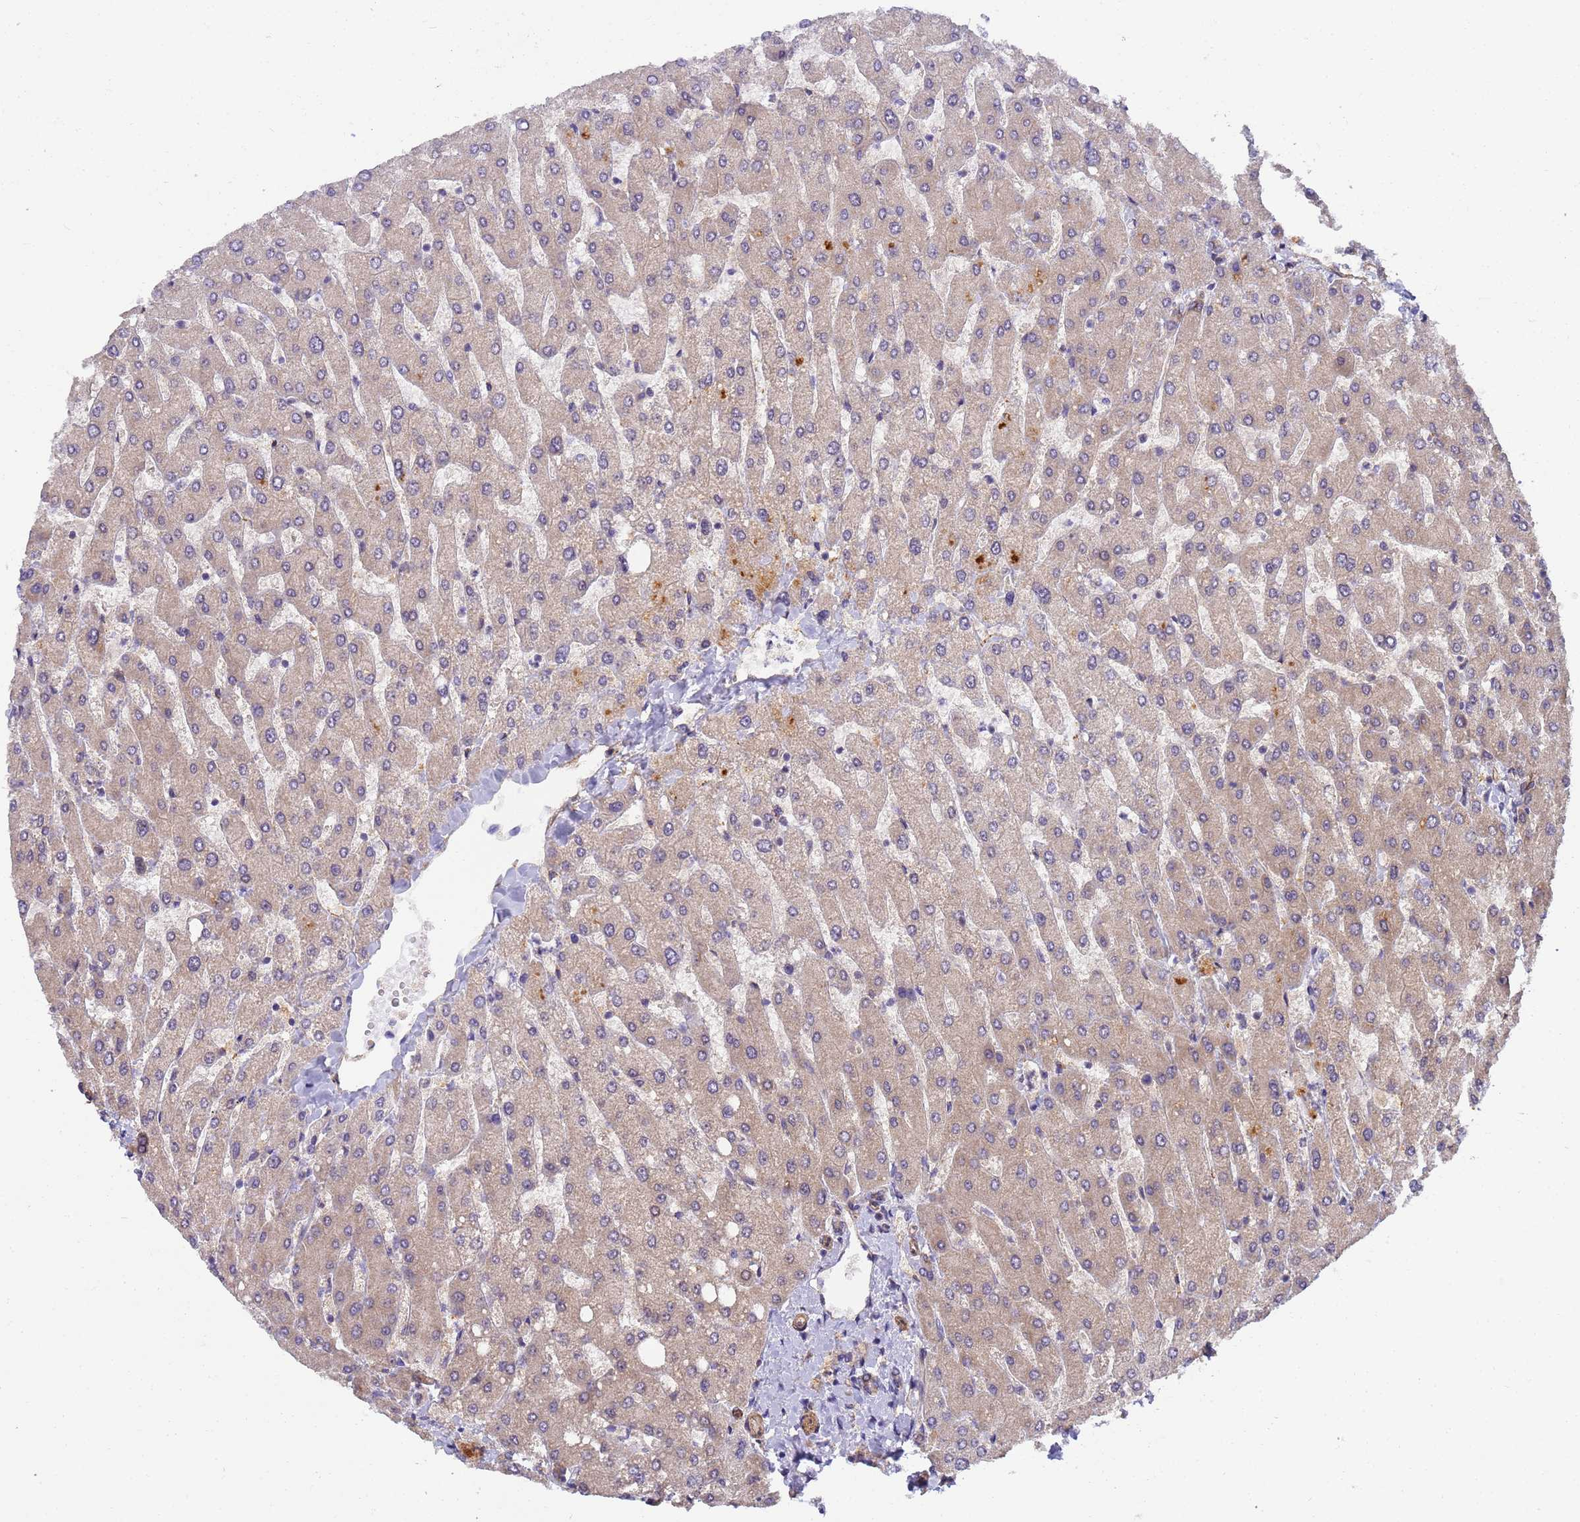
{"staining": {"intensity": "weak", "quantity": ">75%", "location": "cytoplasmic/membranous"}, "tissue": "liver", "cell_type": "Cholangiocytes", "image_type": "normal", "snomed": [{"axis": "morphology", "description": "Normal tissue, NOS"}, {"axis": "topography", "description": "Liver"}], "caption": "Cholangiocytes display low levels of weak cytoplasmic/membranous expression in about >75% of cells in unremarkable liver.", "gene": "RAPGEF3", "patient": {"sex": "male", "age": 55}}